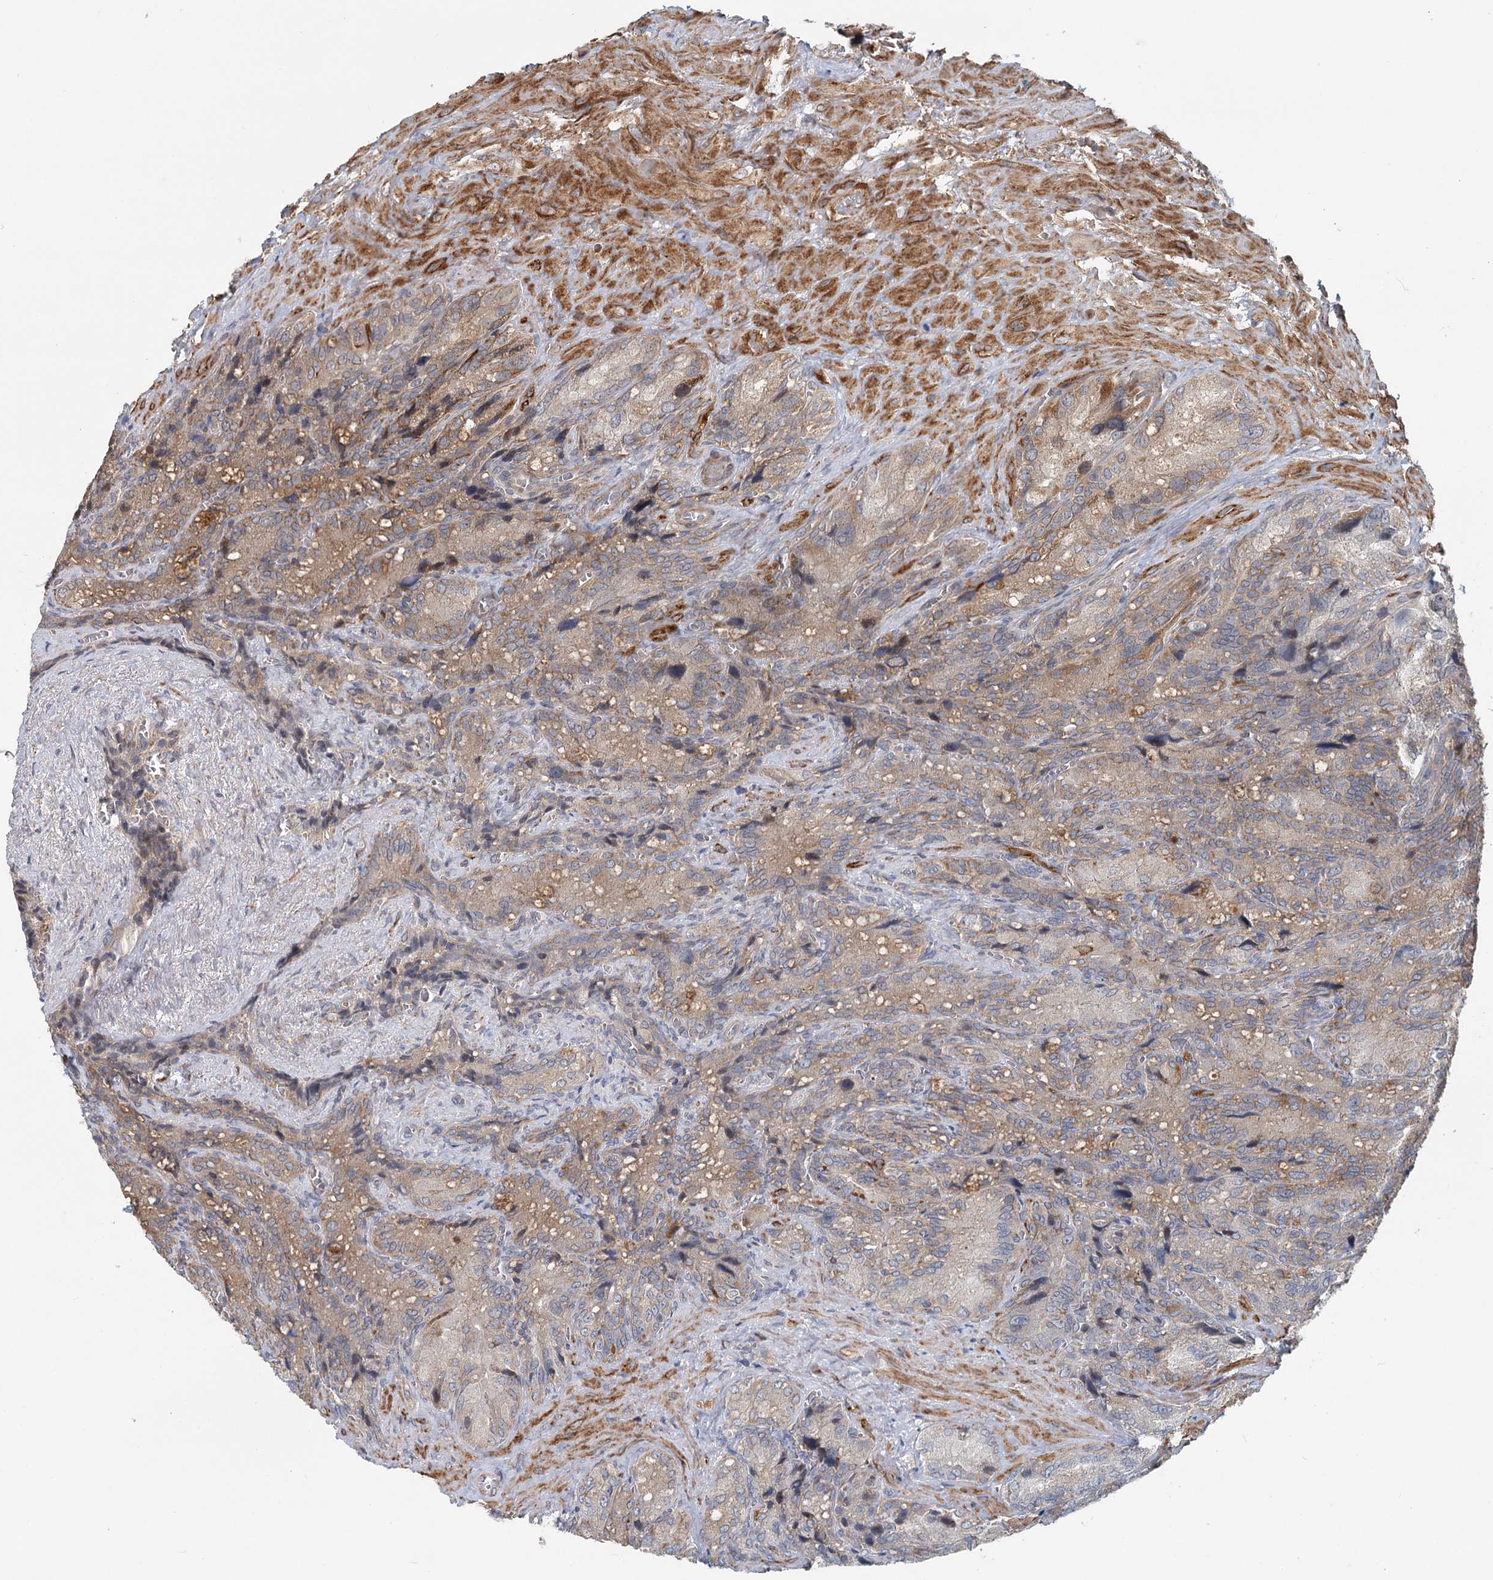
{"staining": {"intensity": "weak", "quantity": ">75%", "location": "cytoplasmic/membranous"}, "tissue": "seminal vesicle", "cell_type": "Glandular cells", "image_type": "normal", "snomed": [{"axis": "morphology", "description": "Normal tissue, NOS"}, {"axis": "topography", "description": "Seminal veicle"}], "caption": "Immunohistochemical staining of unremarkable seminal vesicle displays low levels of weak cytoplasmic/membranous positivity in about >75% of glandular cells. (Stains: DAB (3,3'-diaminobenzidine) in brown, nuclei in blue, Microscopy: brightfield microscopy at high magnification).", "gene": "RNF111", "patient": {"sex": "male", "age": 62}}